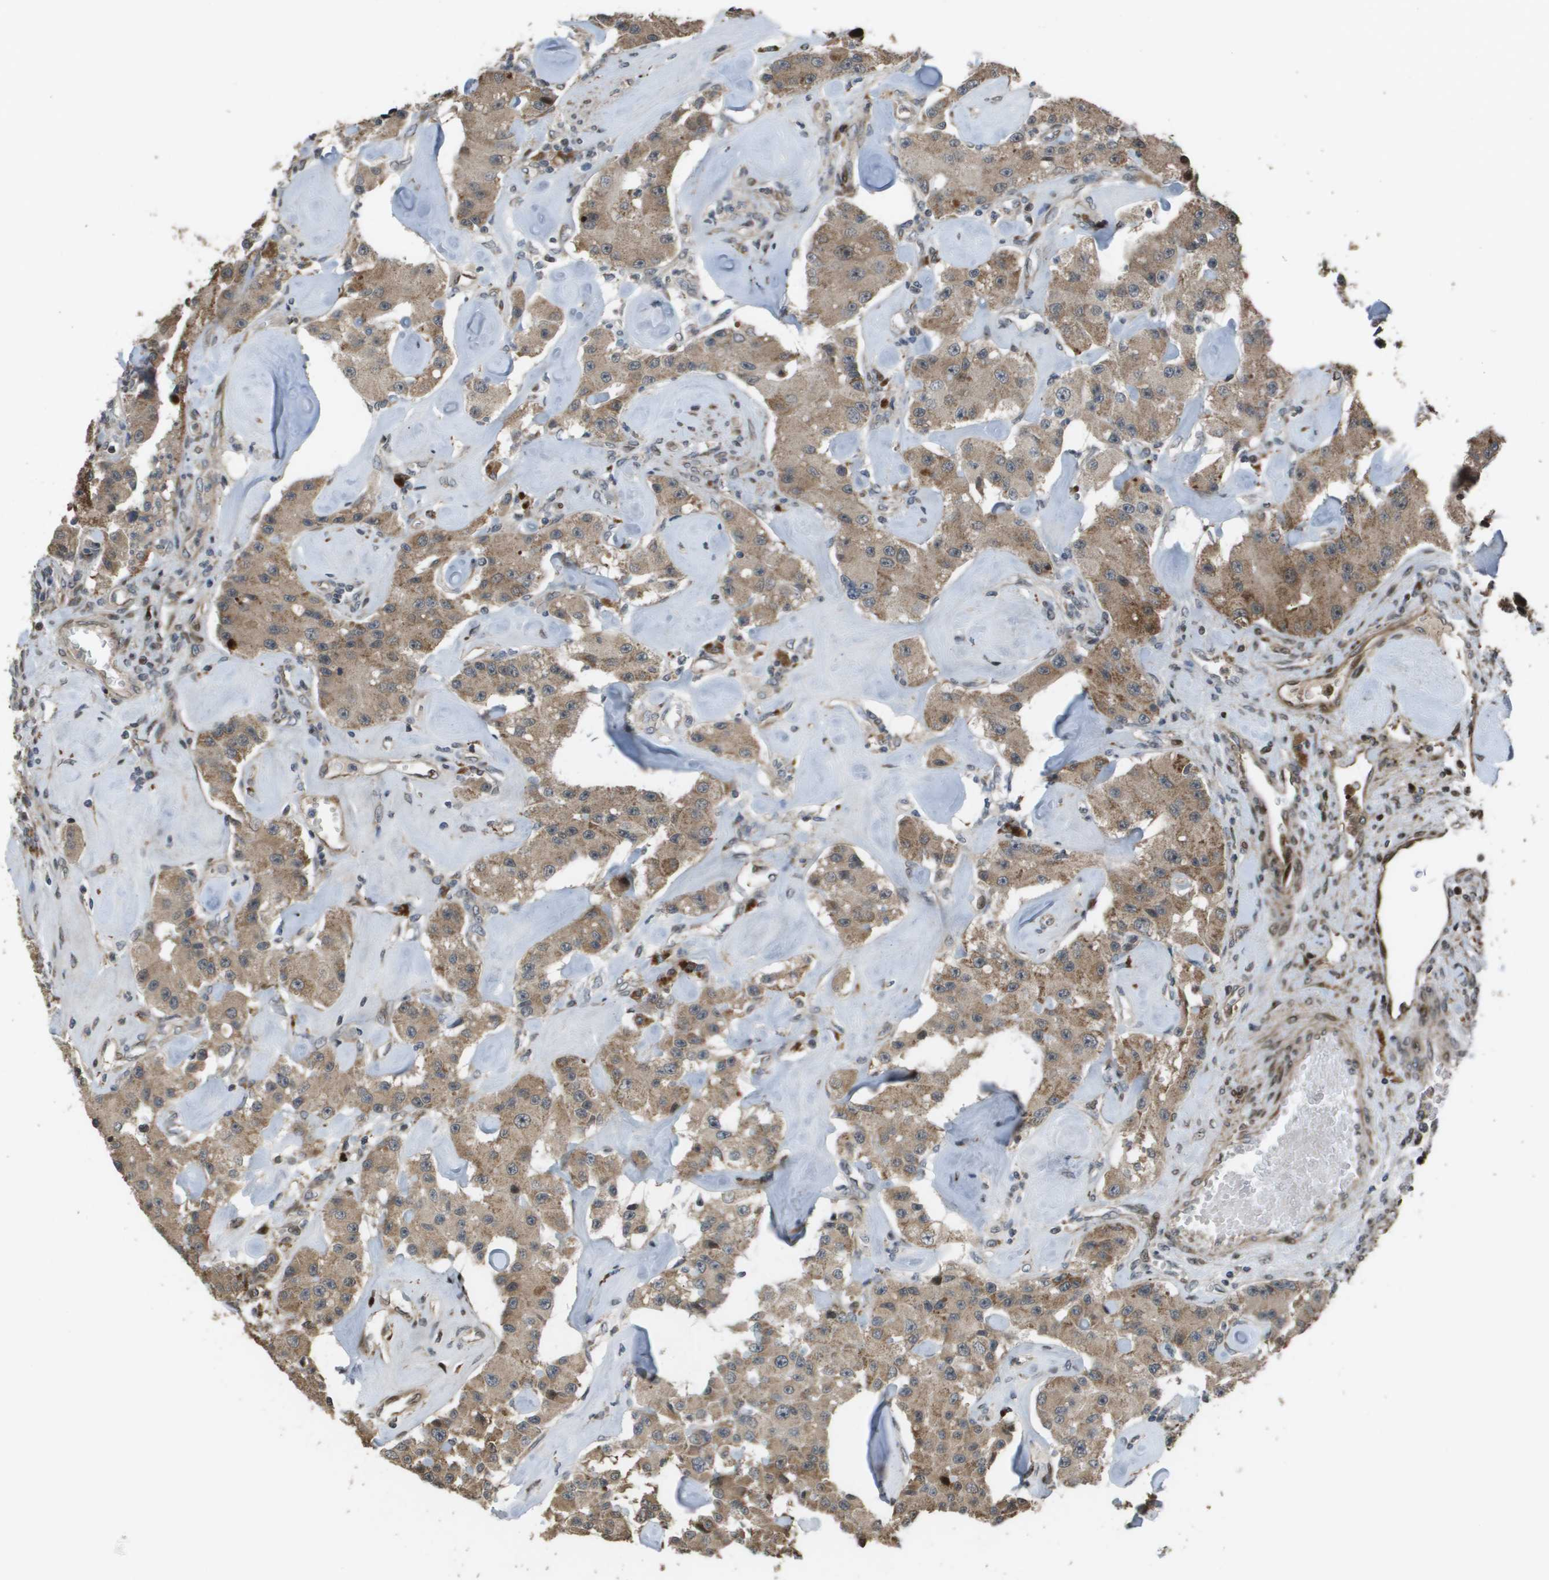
{"staining": {"intensity": "moderate", "quantity": ">75%", "location": "cytoplasmic/membranous"}, "tissue": "carcinoid", "cell_type": "Tumor cells", "image_type": "cancer", "snomed": [{"axis": "morphology", "description": "Carcinoid, malignant, NOS"}, {"axis": "topography", "description": "Pancreas"}], "caption": "Protein staining of carcinoid tissue shows moderate cytoplasmic/membranous positivity in about >75% of tumor cells. (IHC, brightfield microscopy, high magnification).", "gene": "AXIN2", "patient": {"sex": "male", "age": 41}}